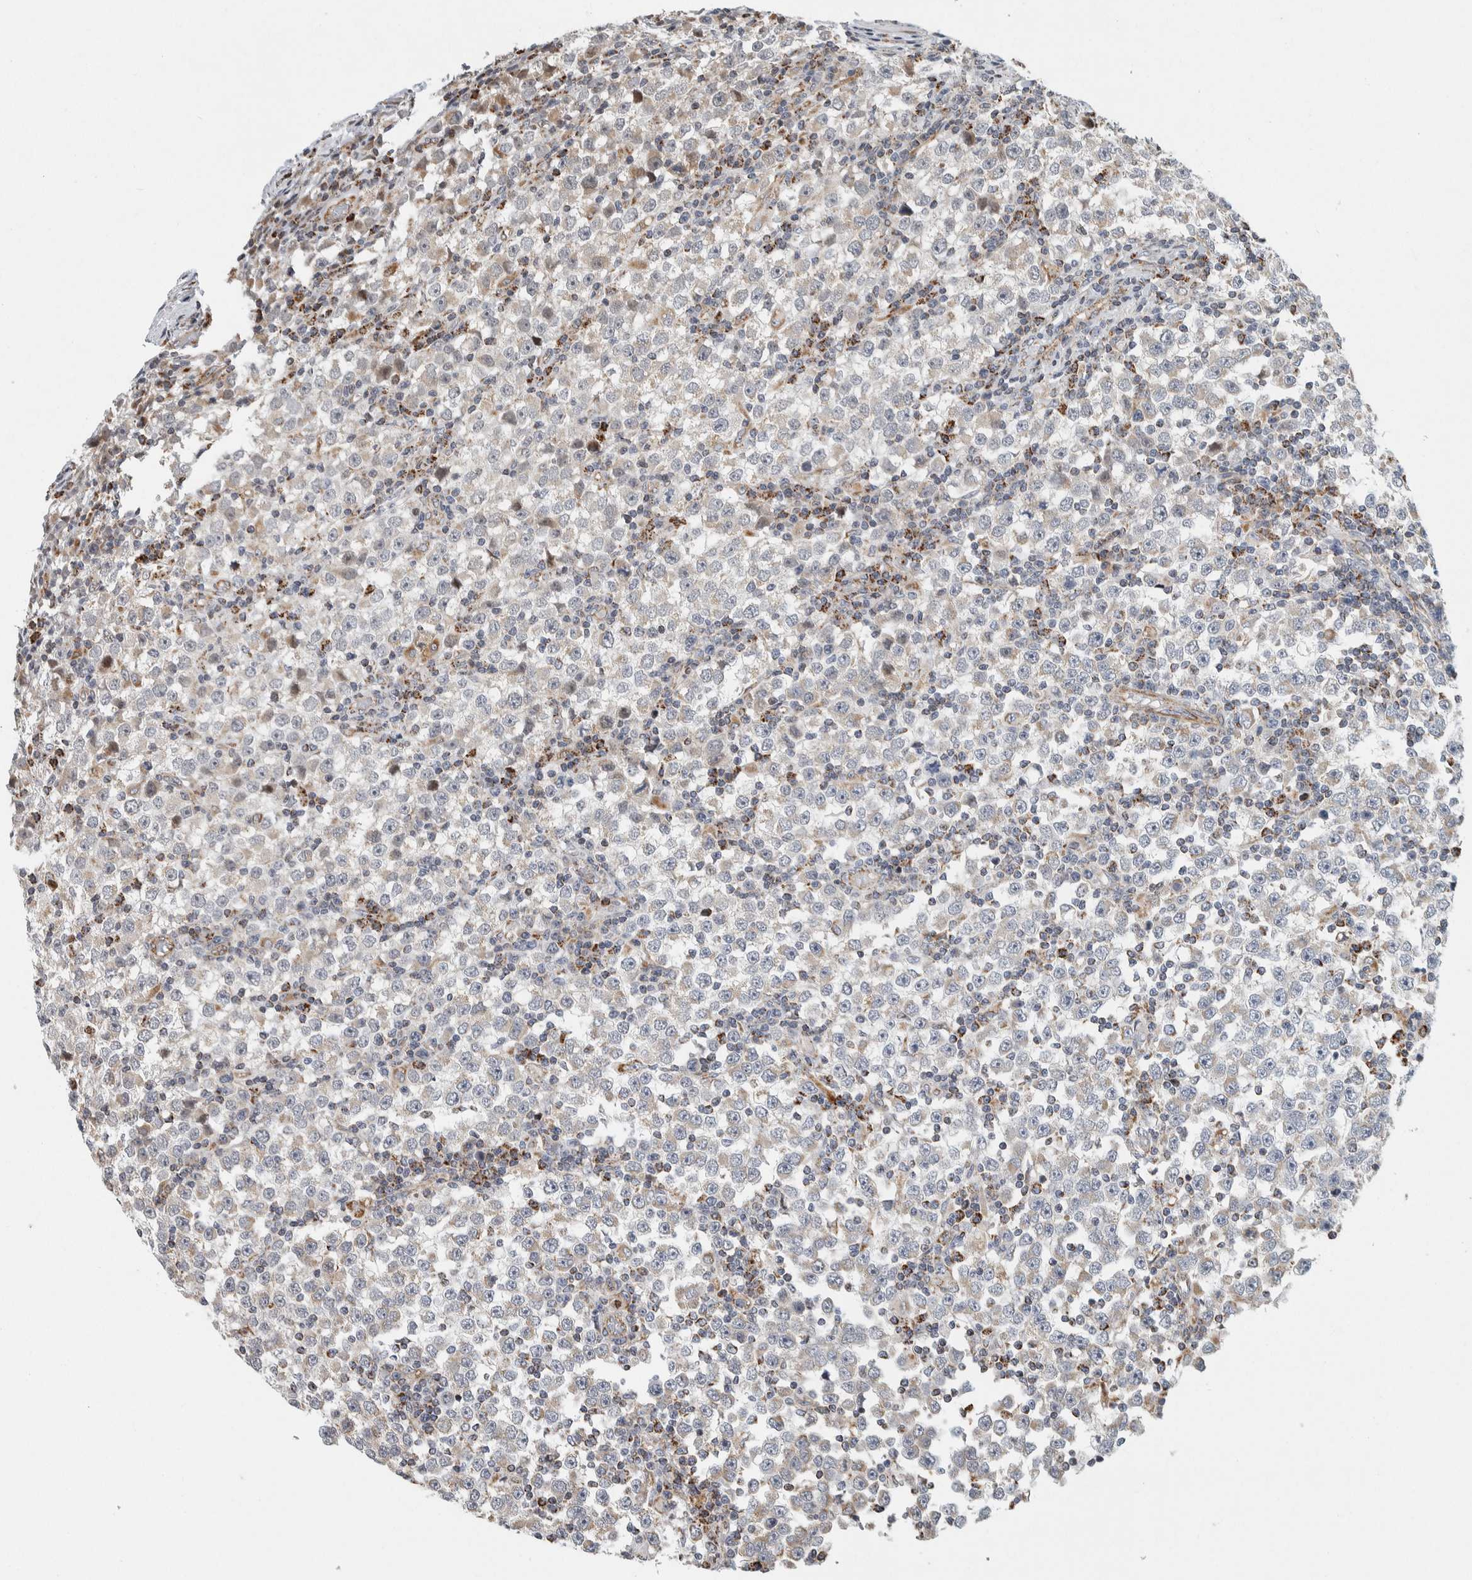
{"staining": {"intensity": "negative", "quantity": "none", "location": "none"}, "tissue": "testis cancer", "cell_type": "Tumor cells", "image_type": "cancer", "snomed": [{"axis": "morphology", "description": "Seminoma, NOS"}, {"axis": "topography", "description": "Testis"}], "caption": "This is an IHC histopathology image of testis seminoma. There is no positivity in tumor cells.", "gene": "AFP", "patient": {"sex": "male", "age": 65}}